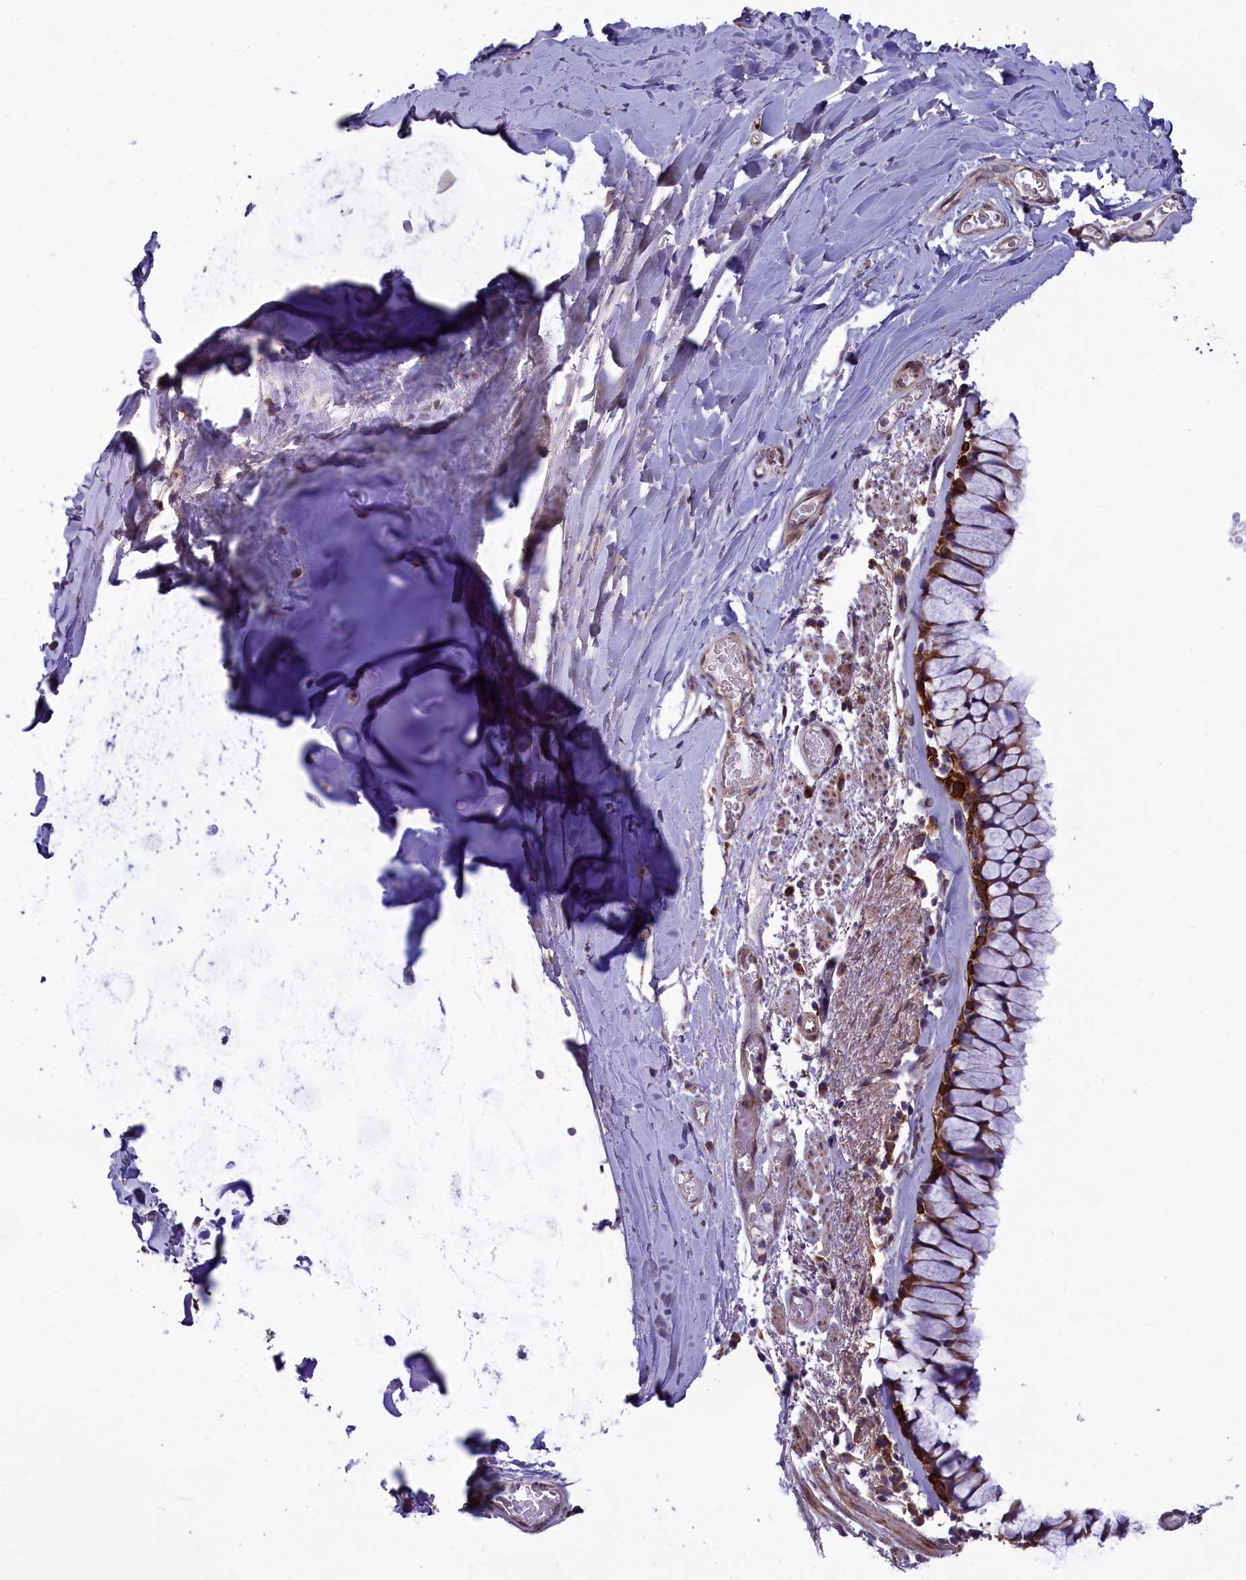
{"staining": {"intensity": "strong", "quantity": ">75%", "location": "cytoplasmic/membranous"}, "tissue": "bronchus", "cell_type": "Respiratory epithelial cells", "image_type": "normal", "snomed": [{"axis": "morphology", "description": "Normal tissue, NOS"}, {"axis": "topography", "description": "Bronchus"}], "caption": "Unremarkable bronchus shows strong cytoplasmic/membranous staining in approximately >75% of respiratory epithelial cells, visualized by immunohistochemistry. Using DAB (3,3'-diaminobenzidine) (brown) and hematoxylin (blue) stains, captured at high magnification using brightfield microscopy.", "gene": "ACAD8", "patient": {"sex": "male", "age": 65}}